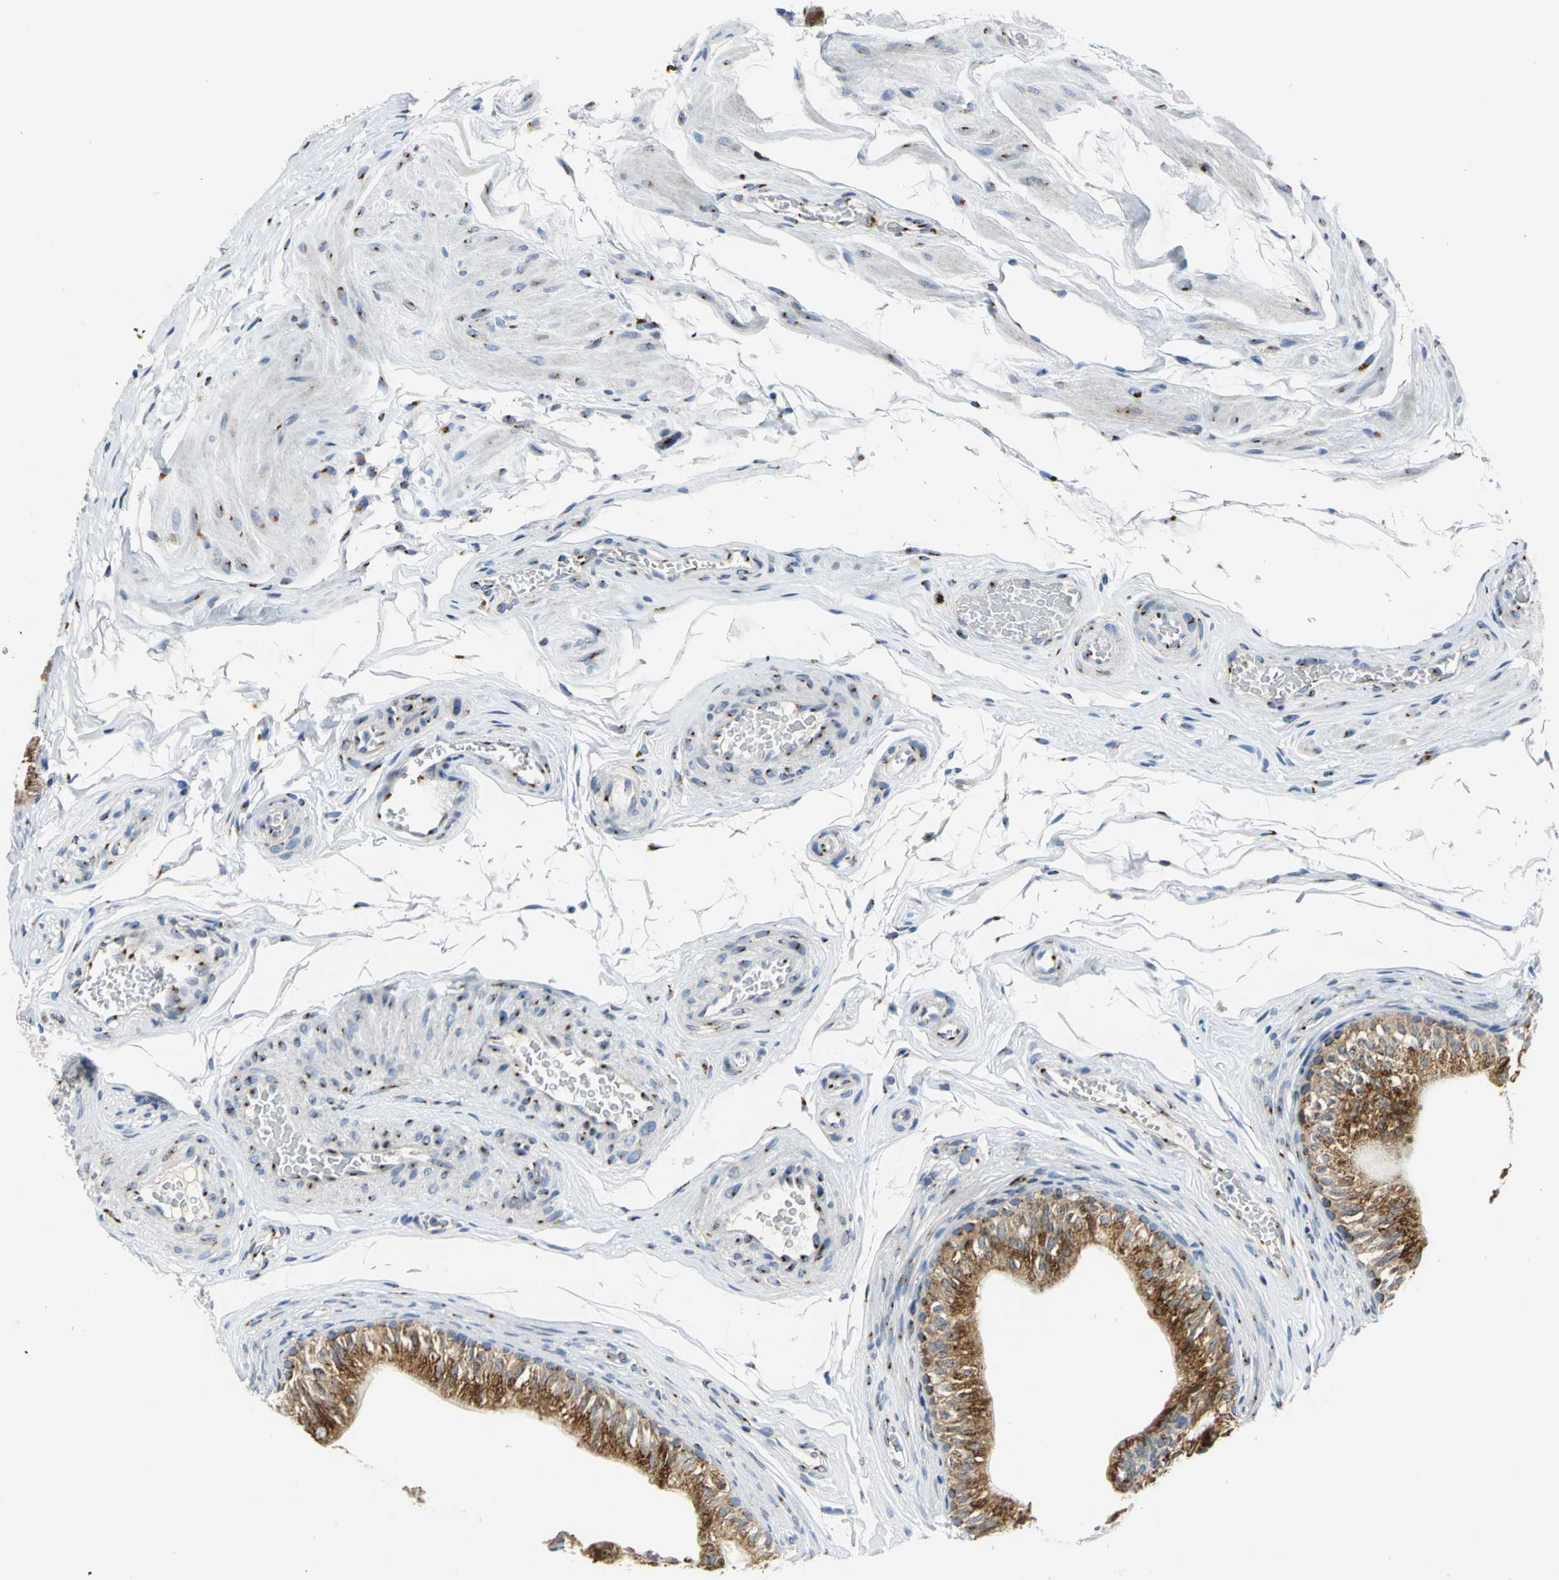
{"staining": {"intensity": "strong", "quantity": ">75%", "location": "cytoplasmic/membranous"}, "tissue": "epididymis", "cell_type": "Glandular cells", "image_type": "normal", "snomed": [{"axis": "morphology", "description": "Normal tissue, NOS"}, {"axis": "topography", "description": "Testis"}, {"axis": "topography", "description": "Epididymis"}], "caption": "Brown immunohistochemical staining in benign epididymis demonstrates strong cytoplasmic/membranous expression in about >75% of glandular cells.", "gene": "GPR3", "patient": {"sex": "male", "age": 36}}